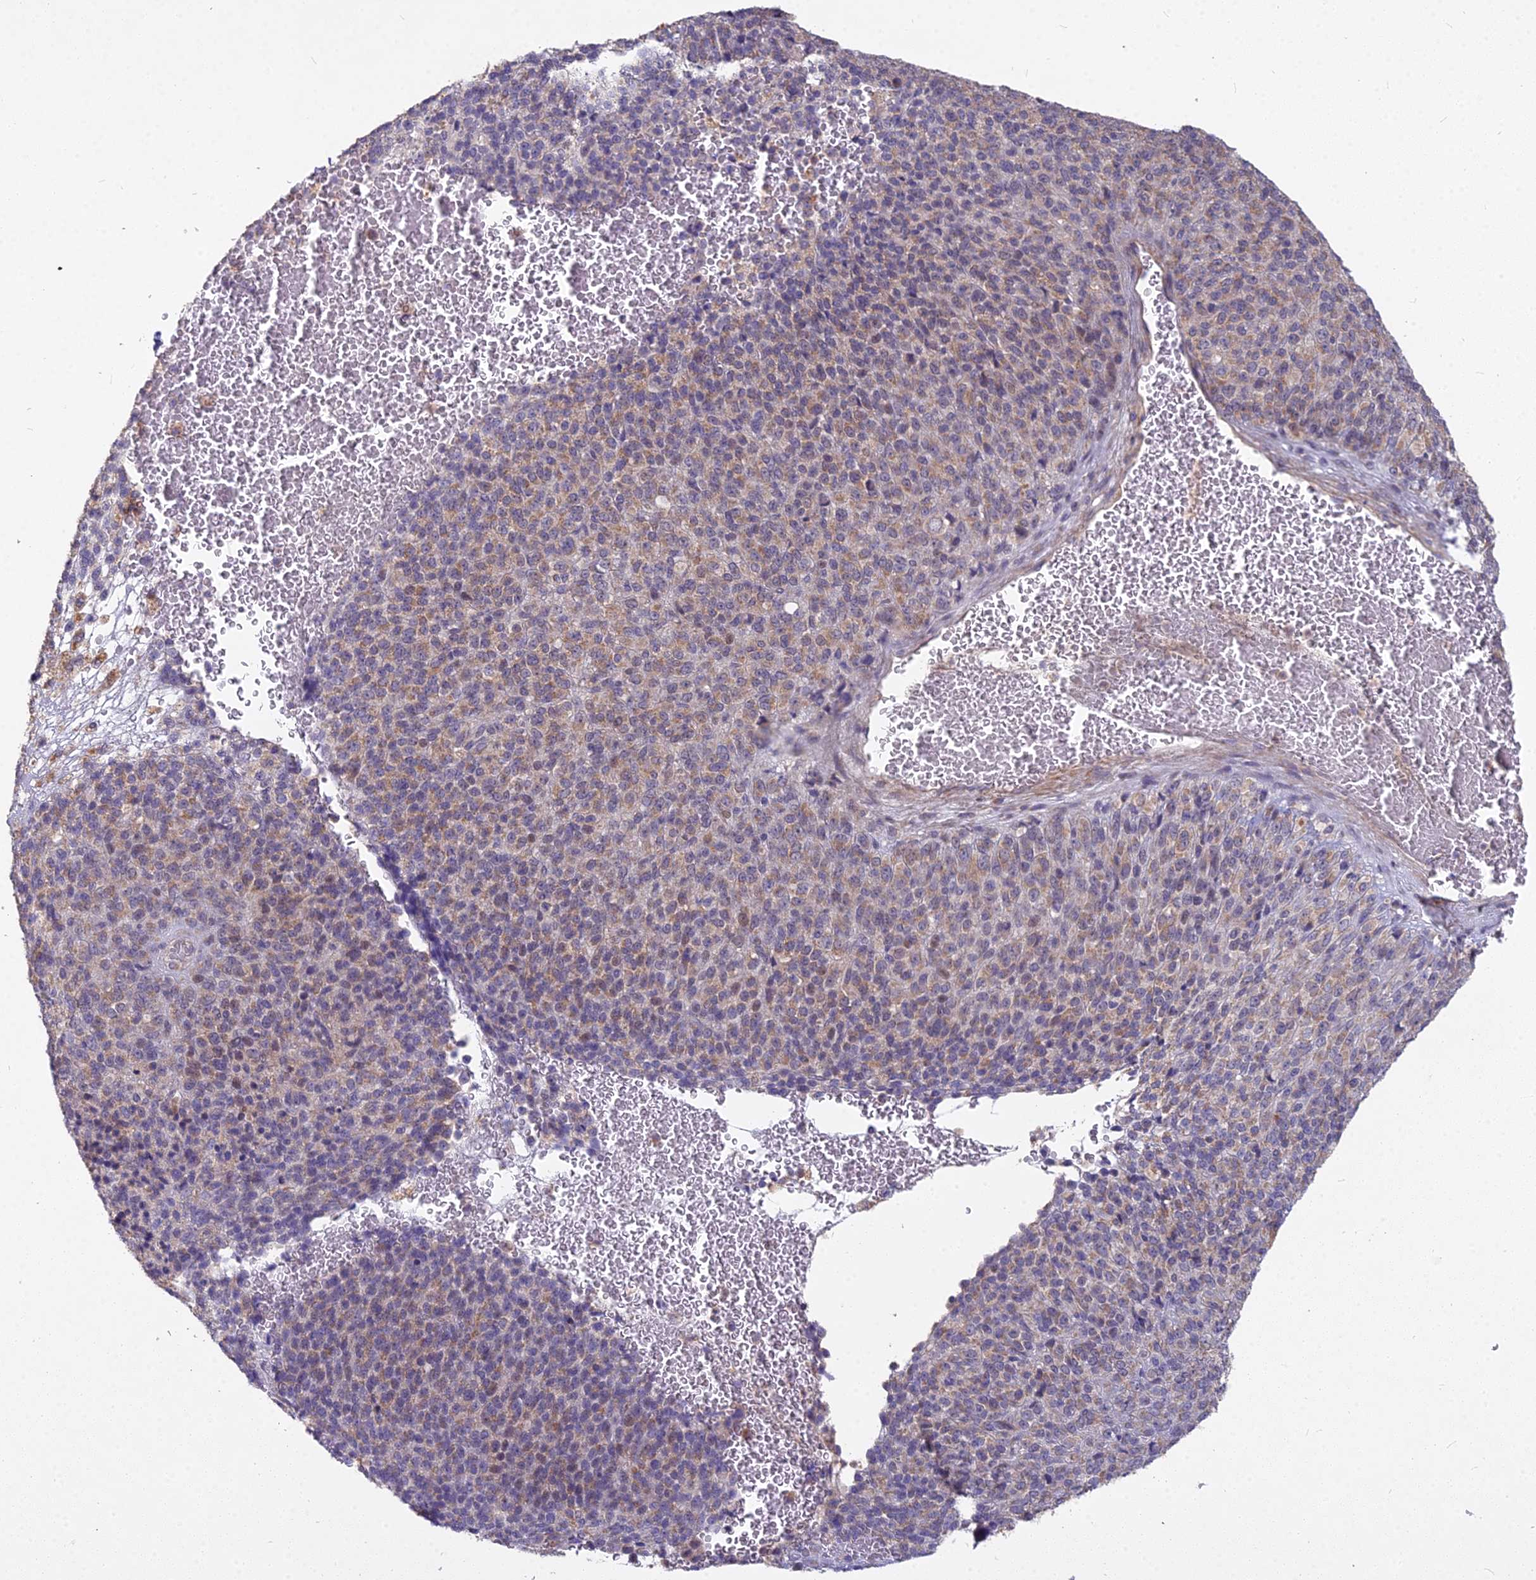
{"staining": {"intensity": "moderate", "quantity": ">75%", "location": "cytoplasmic/membranous"}, "tissue": "melanoma", "cell_type": "Tumor cells", "image_type": "cancer", "snomed": [{"axis": "morphology", "description": "Malignant melanoma, Metastatic site"}, {"axis": "topography", "description": "Brain"}], "caption": "This photomicrograph displays melanoma stained with immunohistochemistry (IHC) to label a protein in brown. The cytoplasmic/membranous of tumor cells show moderate positivity for the protein. Nuclei are counter-stained blue.", "gene": "MICU2", "patient": {"sex": "female", "age": 56}}